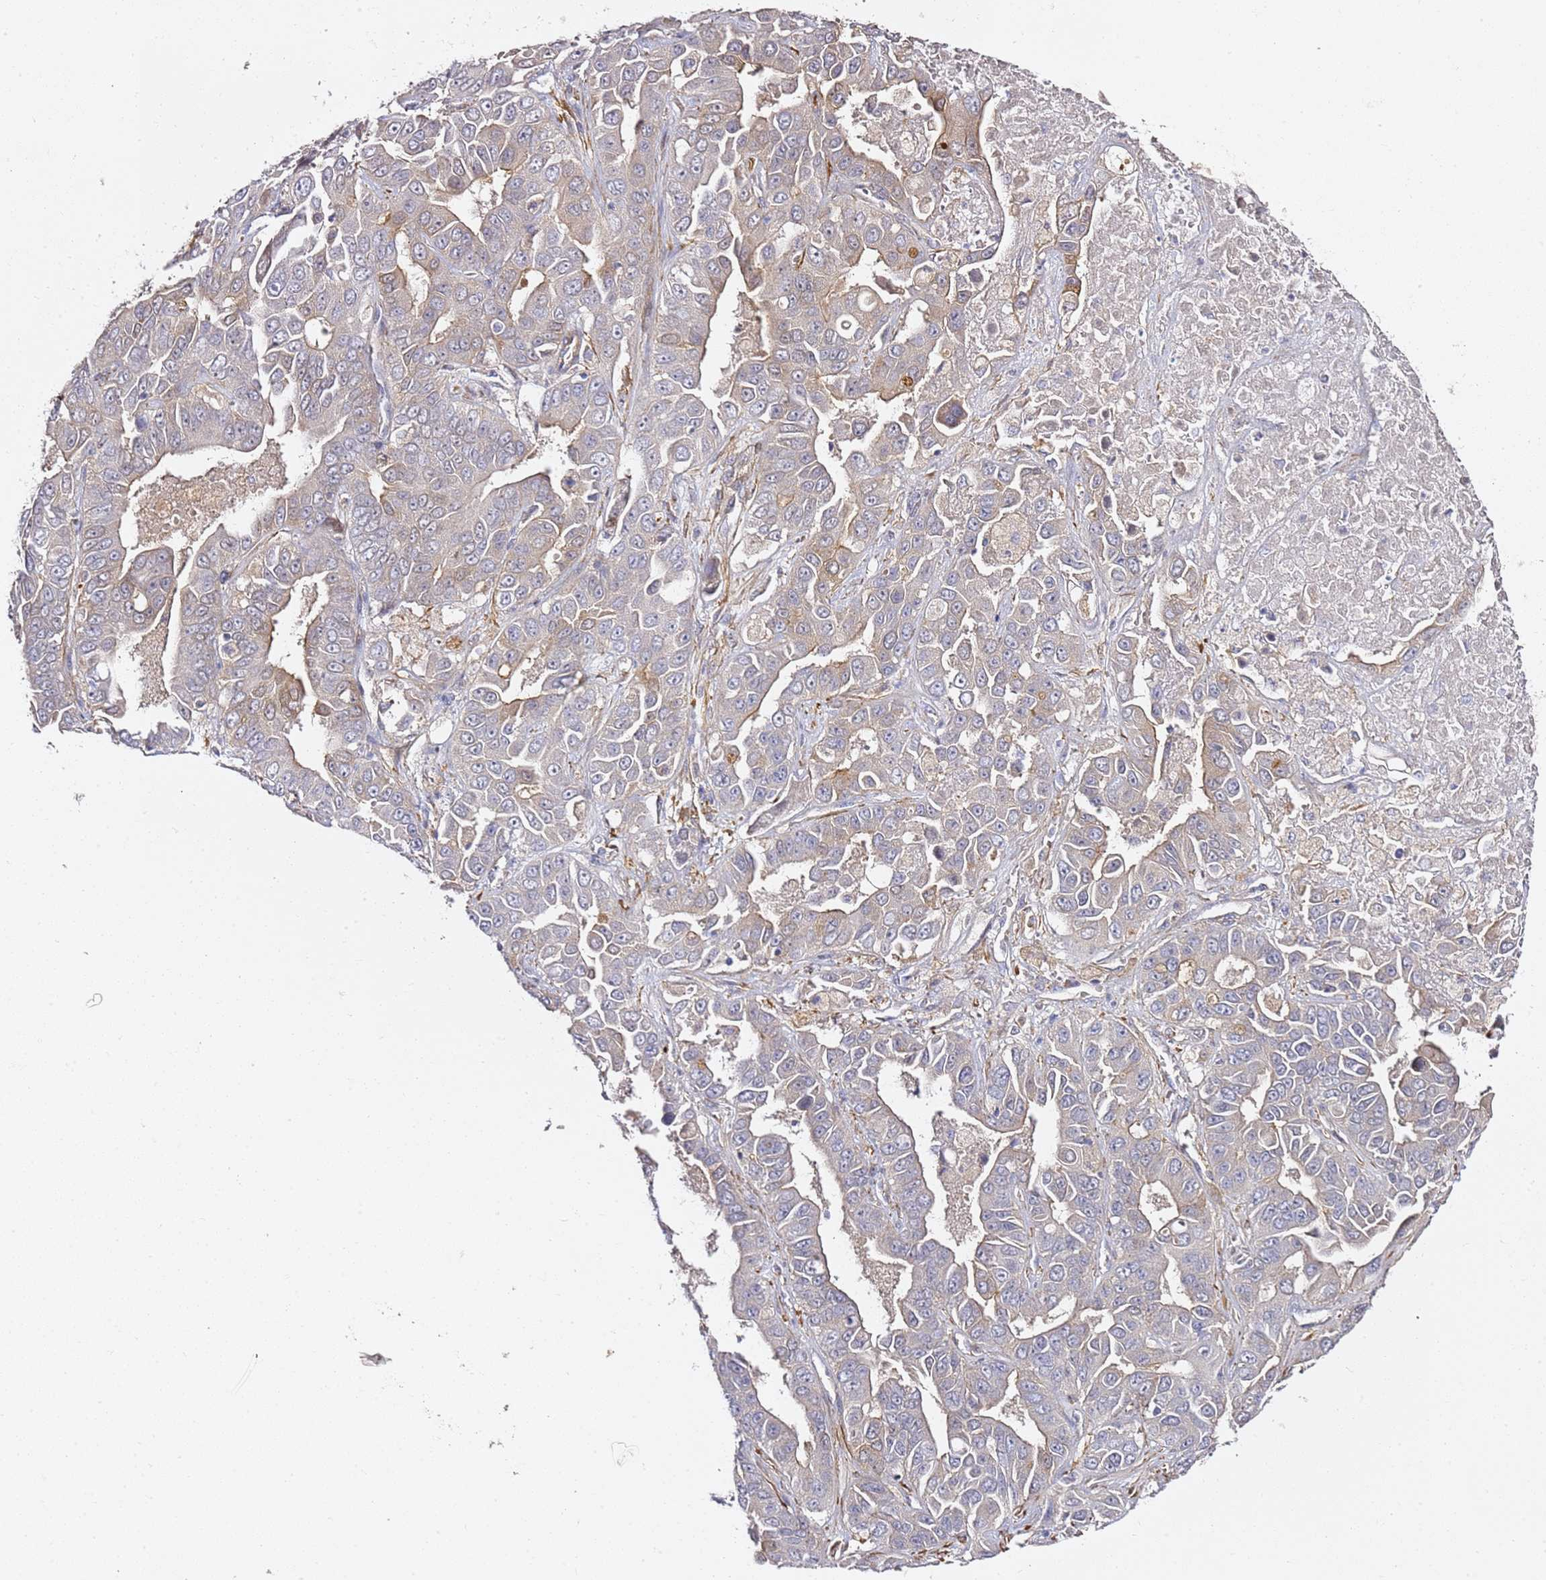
{"staining": {"intensity": "weak", "quantity": "<25%", "location": "cytoplasmic/membranous"}, "tissue": "liver cancer", "cell_type": "Tumor cells", "image_type": "cancer", "snomed": [{"axis": "morphology", "description": "Cholangiocarcinoma"}, {"axis": "topography", "description": "Liver"}], "caption": "A photomicrograph of human liver cancer is negative for staining in tumor cells. (Stains: DAB IHC with hematoxylin counter stain, Microscopy: brightfield microscopy at high magnification).", "gene": "EPS8L1", "patient": {"sex": "female", "age": 52}}